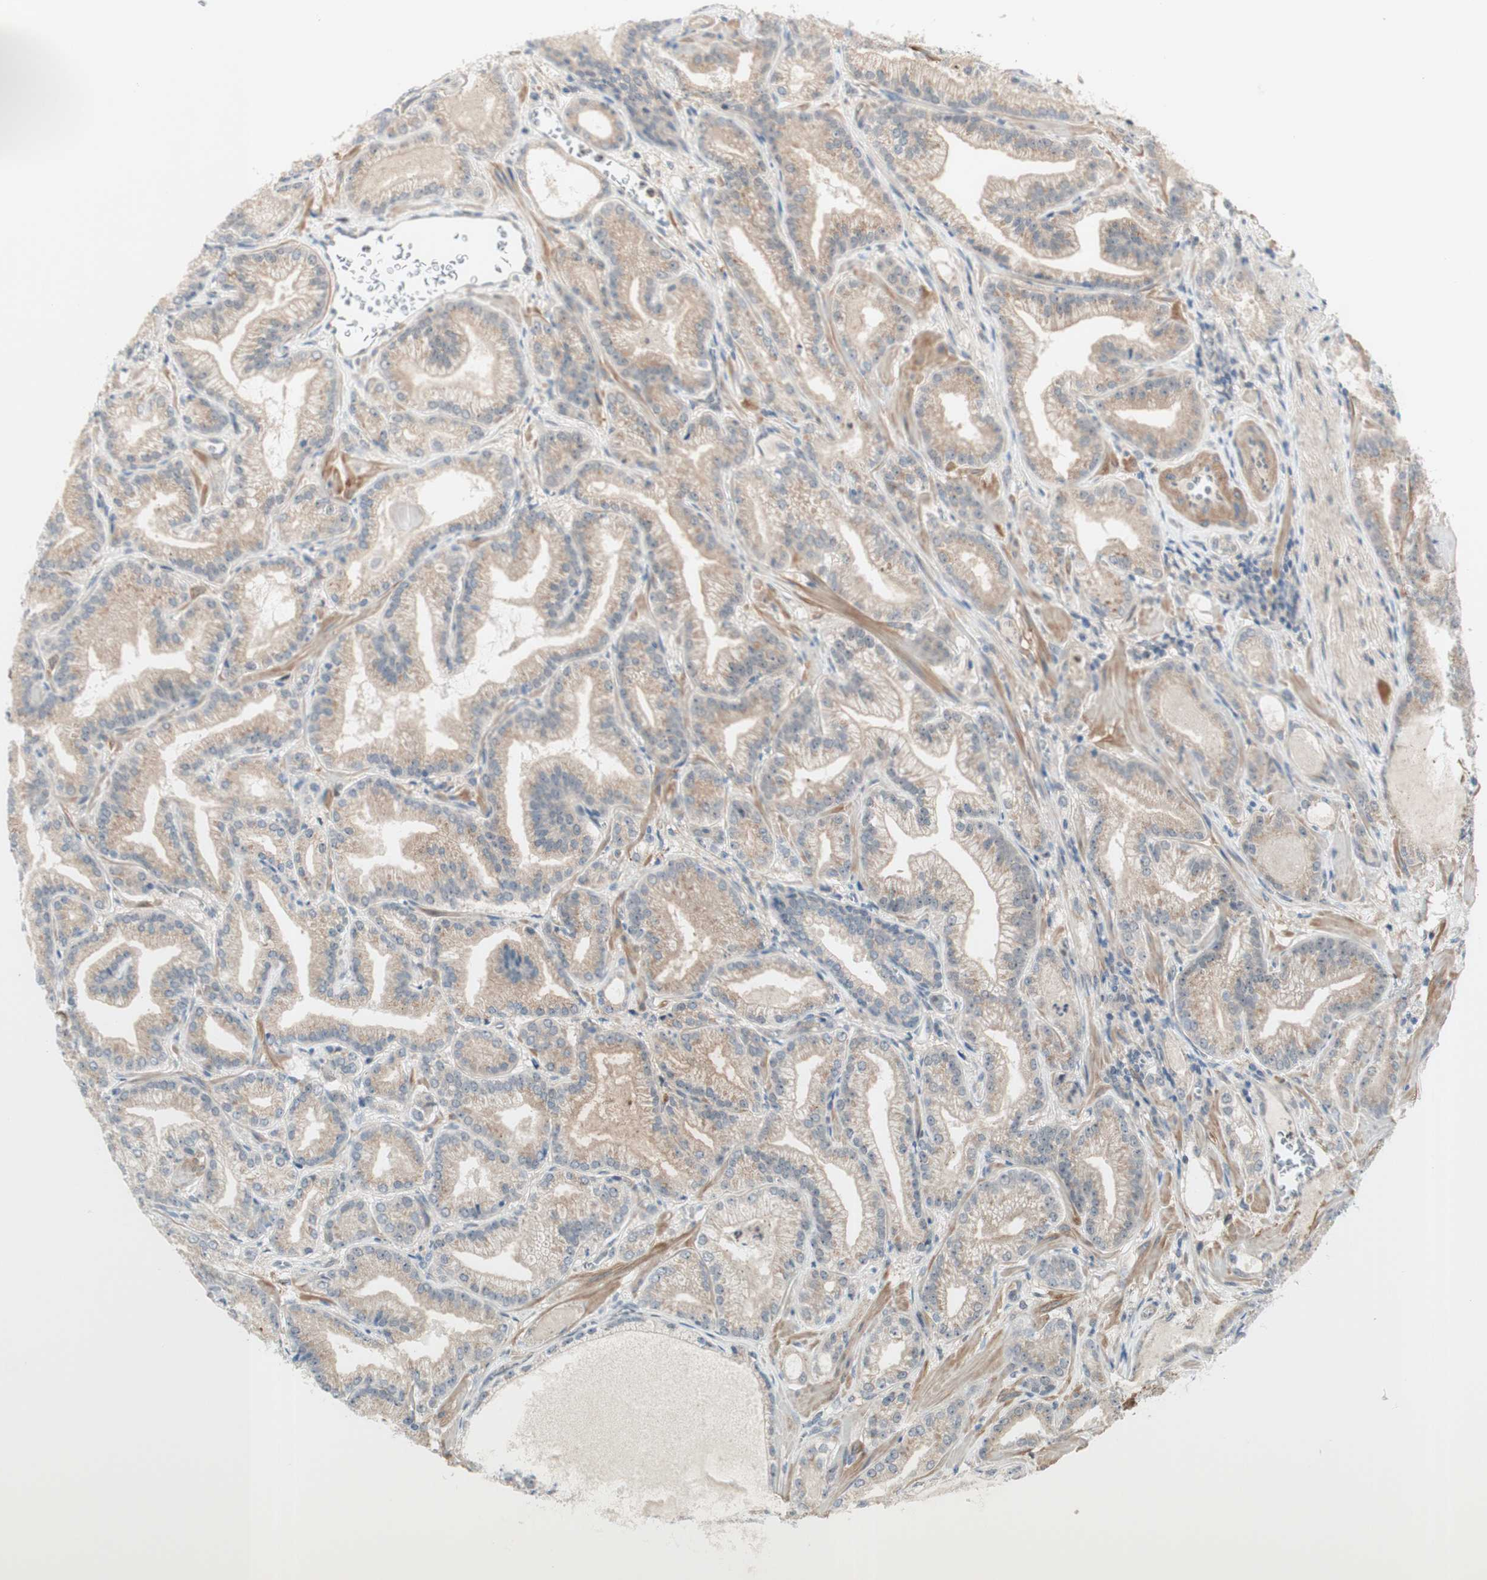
{"staining": {"intensity": "weak", "quantity": "25%-75%", "location": "cytoplasmic/membranous"}, "tissue": "prostate cancer", "cell_type": "Tumor cells", "image_type": "cancer", "snomed": [{"axis": "morphology", "description": "Adenocarcinoma, Low grade"}, {"axis": "topography", "description": "Prostate"}], "caption": "High-power microscopy captured an immunohistochemistry image of low-grade adenocarcinoma (prostate), revealing weak cytoplasmic/membranous positivity in about 25%-75% of tumor cells. The staining is performed using DAB brown chromogen to label protein expression. The nuclei are counter-stained blue using hematoxylin.", "gene": "RFNG", "patient": {"sex": "male", "age": 59}}